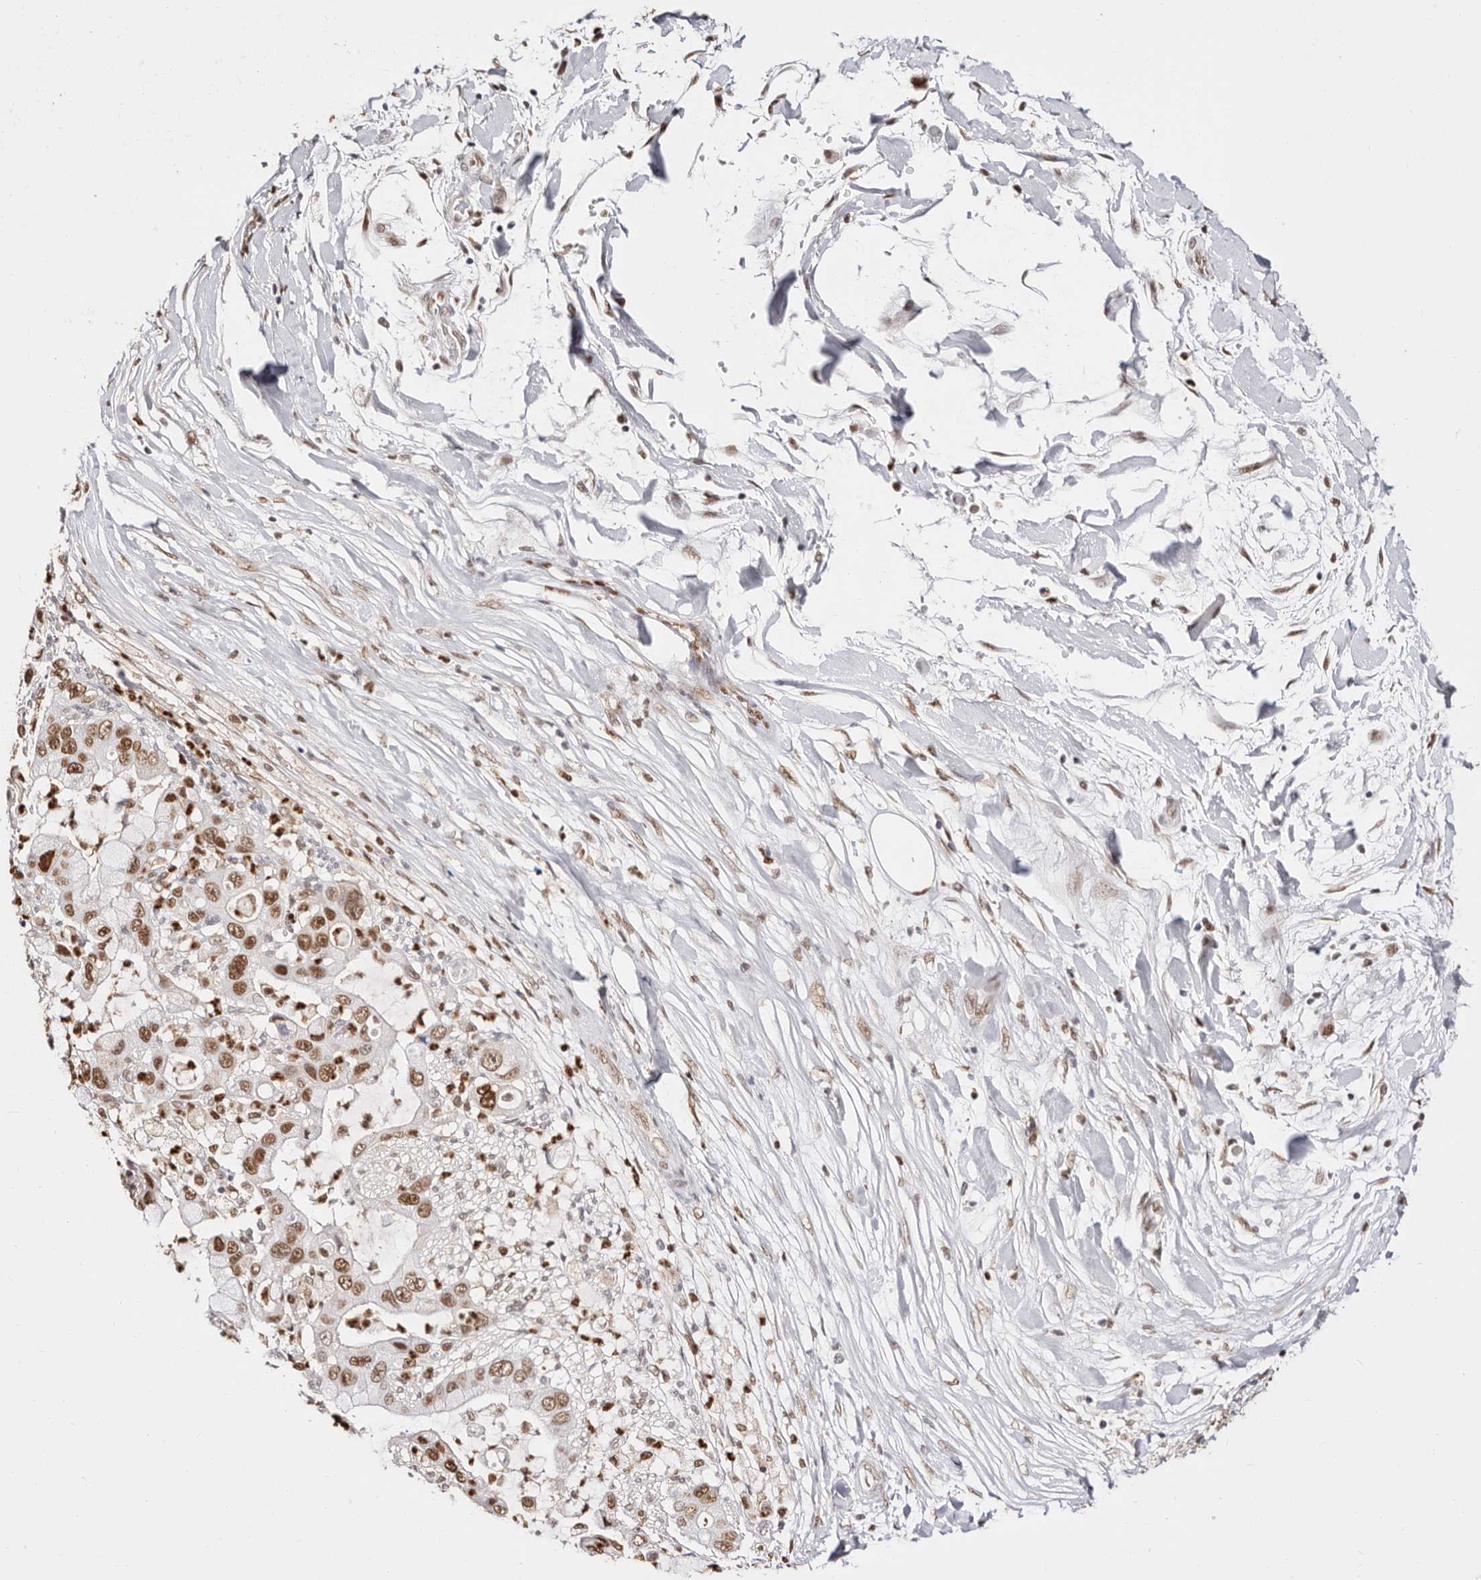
{"staining": {"intensity": "moderate", "quantity": ">75%", "location": "nuclear"}, "tissue": "liver cancer", "cell_type": "Tumor cells", "image_type": "cancer", "snomed": [{"axis": "morphology", "description": "Cholangiocarcinoma"}, {"axis": "topography", "description": "Liver"}], "caption": "Immunohistochemical staining of liver cancer (cholangiocarcinoma) exhibits moderate nuclear protein staining in about >75% of tumor cells. Ihc stains the protein in brown and the nuclei are stained blue.", "gene": "TKT", "patient": {"sex": "female", "age": 54}}